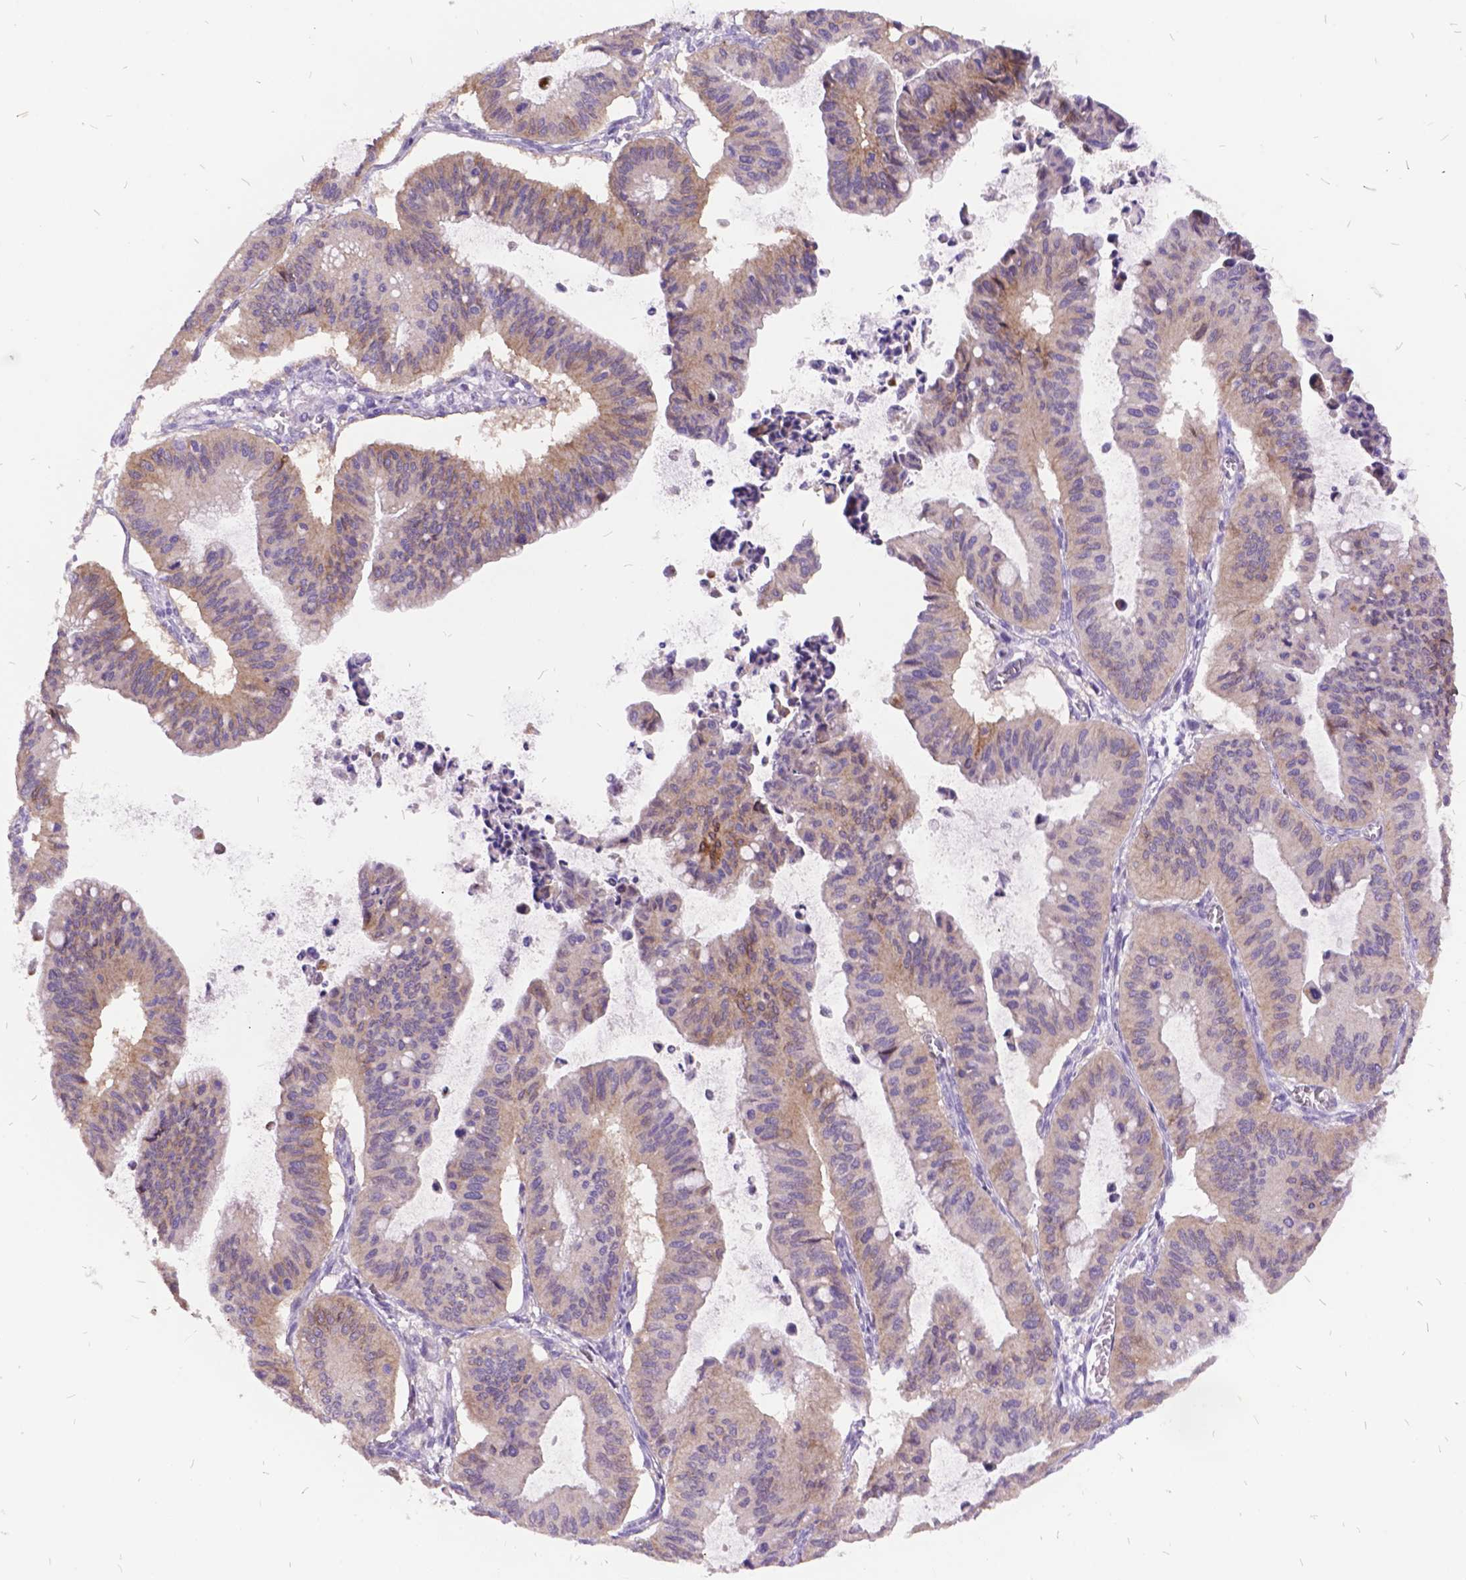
{"staining": {"intensity": "weak", "quantity": ">75%", "location": "cytoplasmic/membranous"}, "tissue": "ovarian cancer", "cell_type": "Tumor cells", "image_type": "cancer", "snomed": [{"axis": "morphology", "description": "Cystadenocarcinoma, mucinous, NOS"}, {"axis": "topography", "description": "Ovary"}], "caption": "The micrograph displays immunohistochemical staining of mucinous cystadenocarcinoma (ovarian). There is weak cytoplasmic/membranous expression is appreciated in about >75% of tumor cells.", "gene": "ITGB6", "patient": {"sex": "female", "age": 72}}